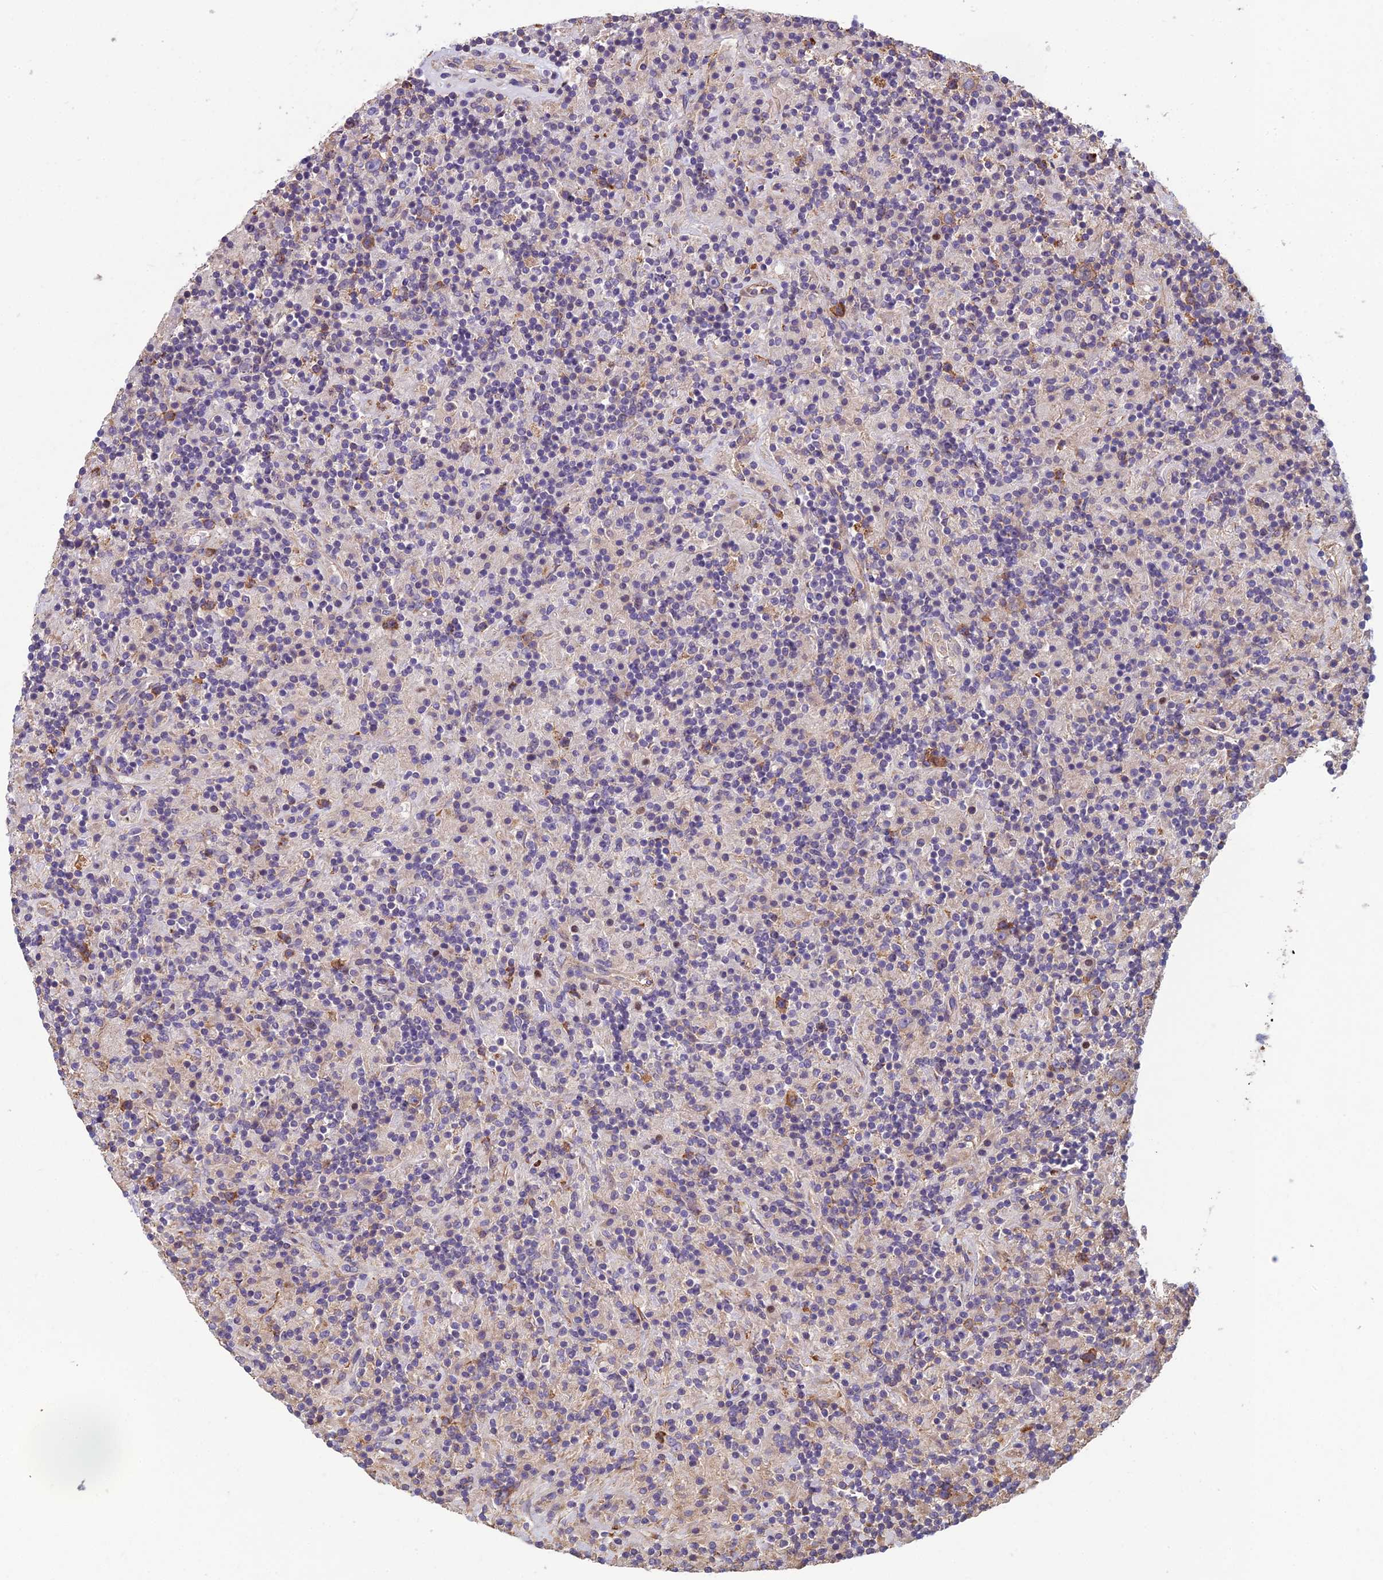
{"staining": {"intensity": "moderate", "quantity": "25%-75%", "location": "cytoplasmic/membranous"}, "tissue": "lymphoma", "cell_type": "Tumor cells", "image_type": "cancer", "snomed": [{"axis": "morphology", "description": "Hodgkin's disease, NOS"}, {"axis": "topography", "description": "Lymph node"}], "caption": "Immunohistochemical staining of lymphoma displays moderate cytoplasmic/membranous protein staining in approximately 25%-75% of tumor cells.", "gene": "SPDL1", "patient": {"sex": "male", "age": 70}}